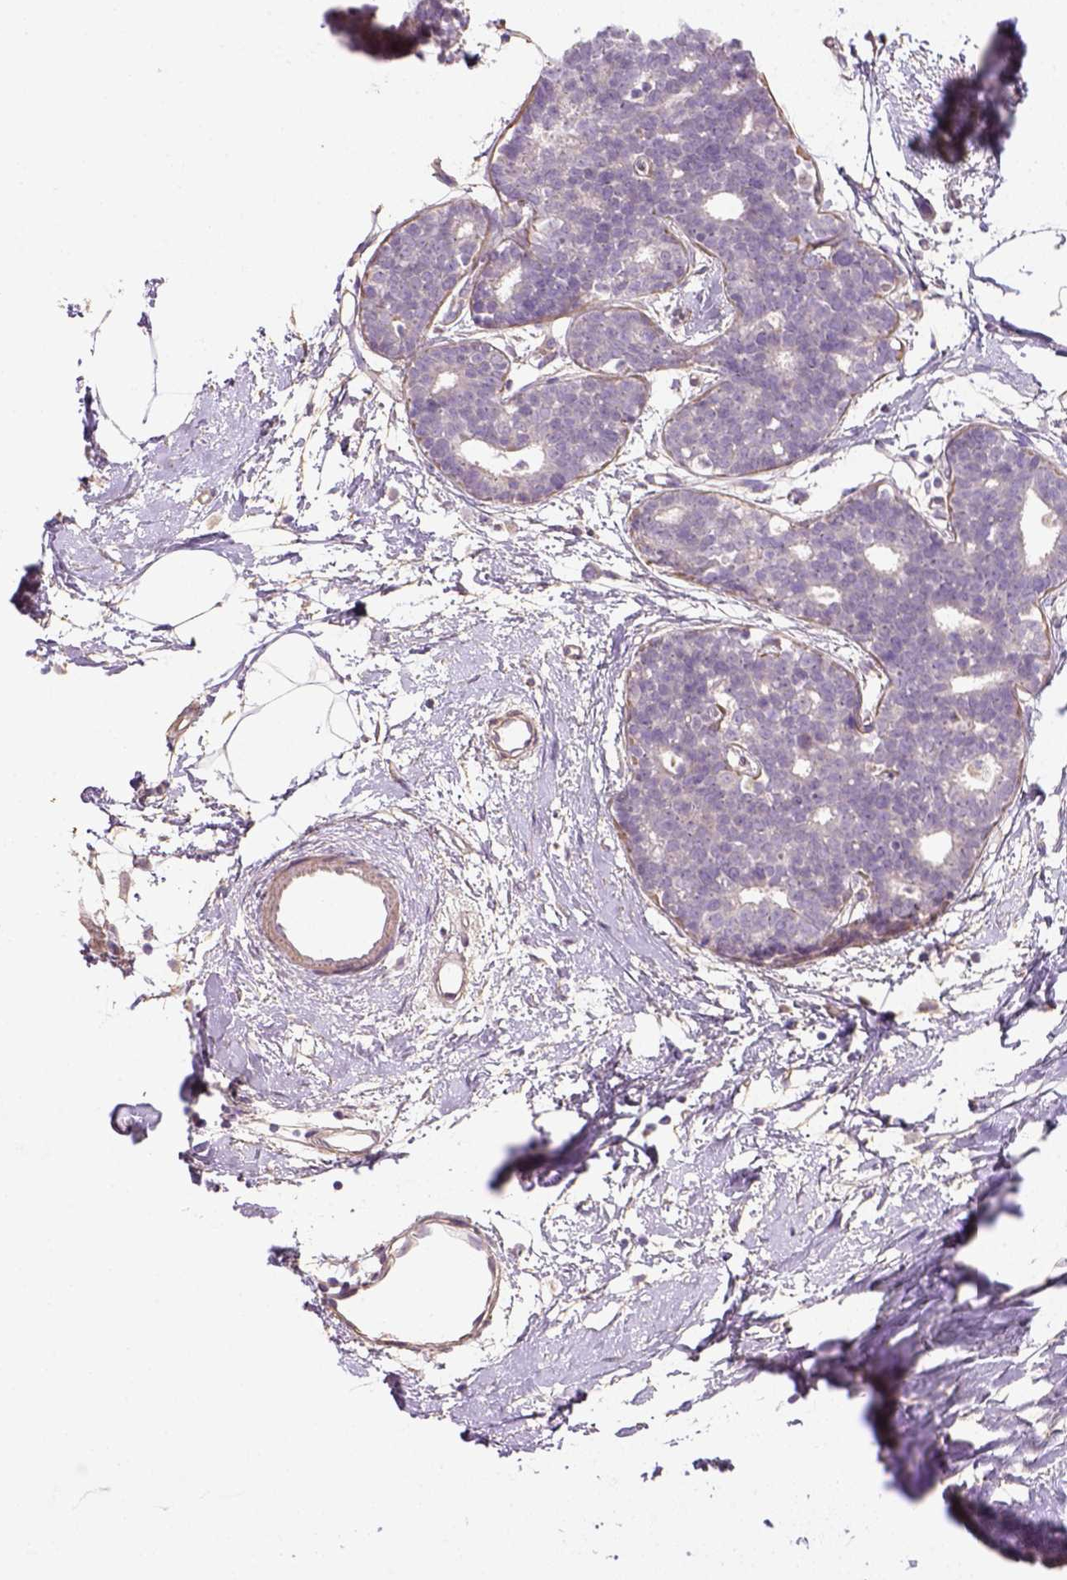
{"staining": {"intensity": "negative", "quantity": "none", "location": "none"}, "tissue": "breast cancer", "cell_type": "Tumor cells", "image_type": "cancer", "snomed": [{"axis": "morphology", "description": "Duct carcinoma"}, {"axis": "topography", "description": "Breast"}], "caption": "Tumor cells show no significant protein positivity in infiltrating ductal carcinoma (breast). (Brightfield microscopy of DAB (3,3'-diaminobenzidine) immunohistochemistry at high magnification).", "gene": "HTRA1", "patient": {"sex": "female", "age": 40}}